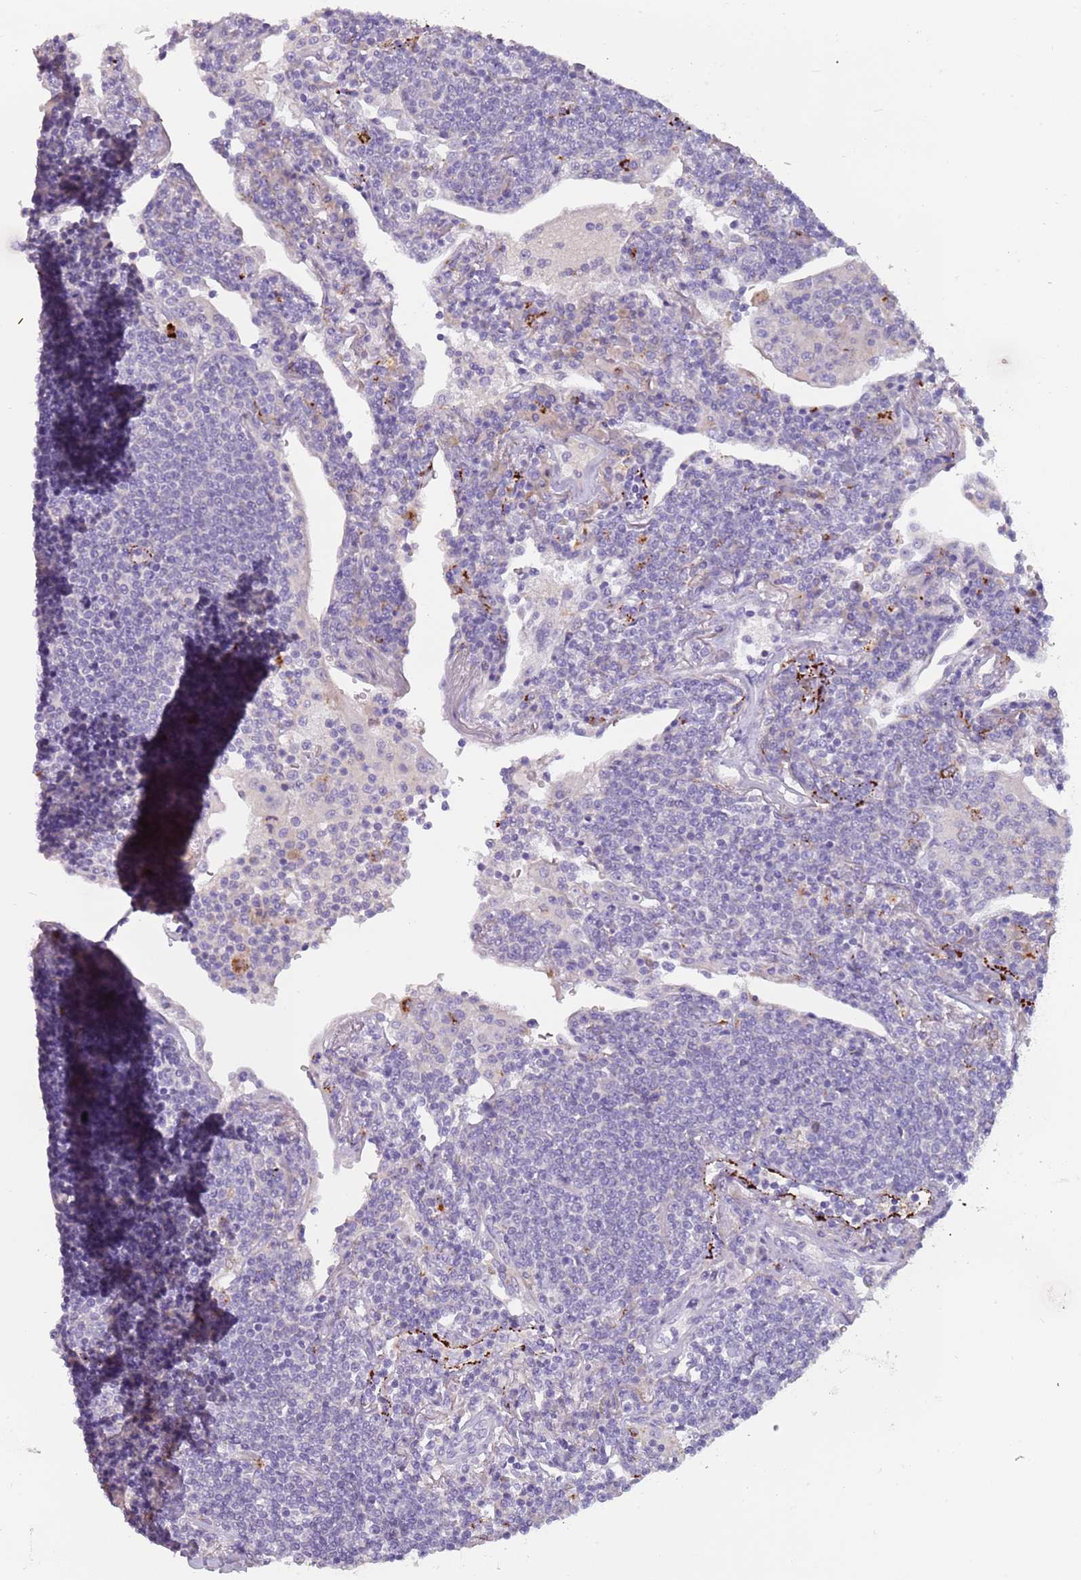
{"staining": {"intensity": "negative", "quantity": "none", "location": "none"}, "tissue": "lymphoma", "cell_type": "Tumor cells", "image_type": "cancer", "snomed": [{"axis": "morphology", "description": "Malignant lymphoma, non-Hodgkin's type, Low grade"}, {"axis": "topography", "description": "Lung"}], "caption": "Immunohistochemistry of low-grade malignant lymphoma, non-Hodgkin's type reveals no expression in tumor cells.", "gene": "NWD2", "patient": {"sex": "female", "age": 71}}